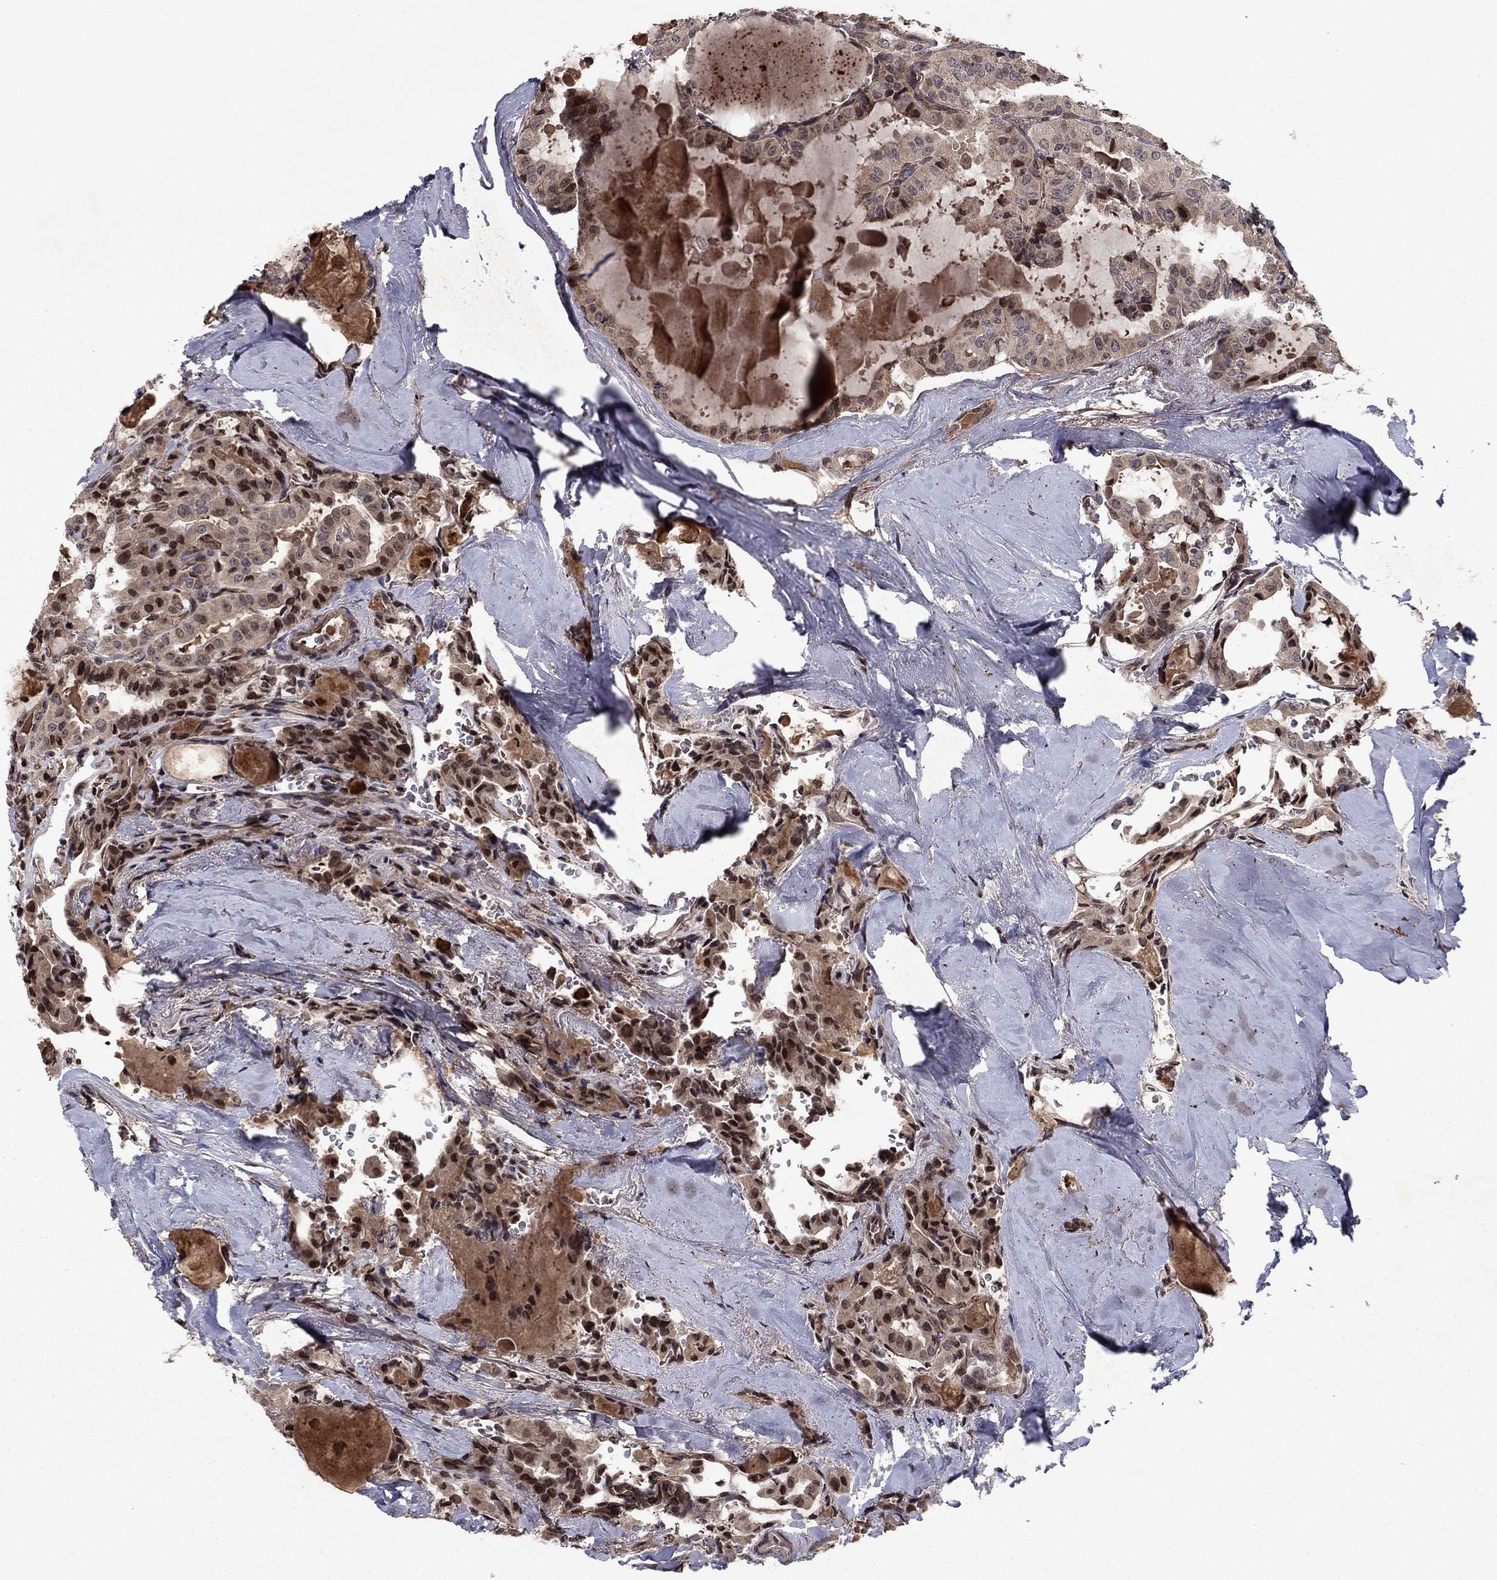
{"staining": {"intensity": "moderate", "quantity": "25%-75%", "location": "nuclear"}, "tissue": "thyroid cancer", "cell_type": "Tumor cells", "image_type": "cancer", "snomed": [{"axis": "morphology", "description": "Papillary adenocarcinoma, NOS"}, {"axis": "topography", "description": "Thyroid gland"}], "caption": "Immunohistochemistry (IHC) (DAB) staining of papillary adenocarcinoma (thyroid) exhibits moderate nuclear protein expression in approximately 25%-75% of tumor cells.", "gene": "SORBS1", "patient": {"sex": "female", "age": 41}}